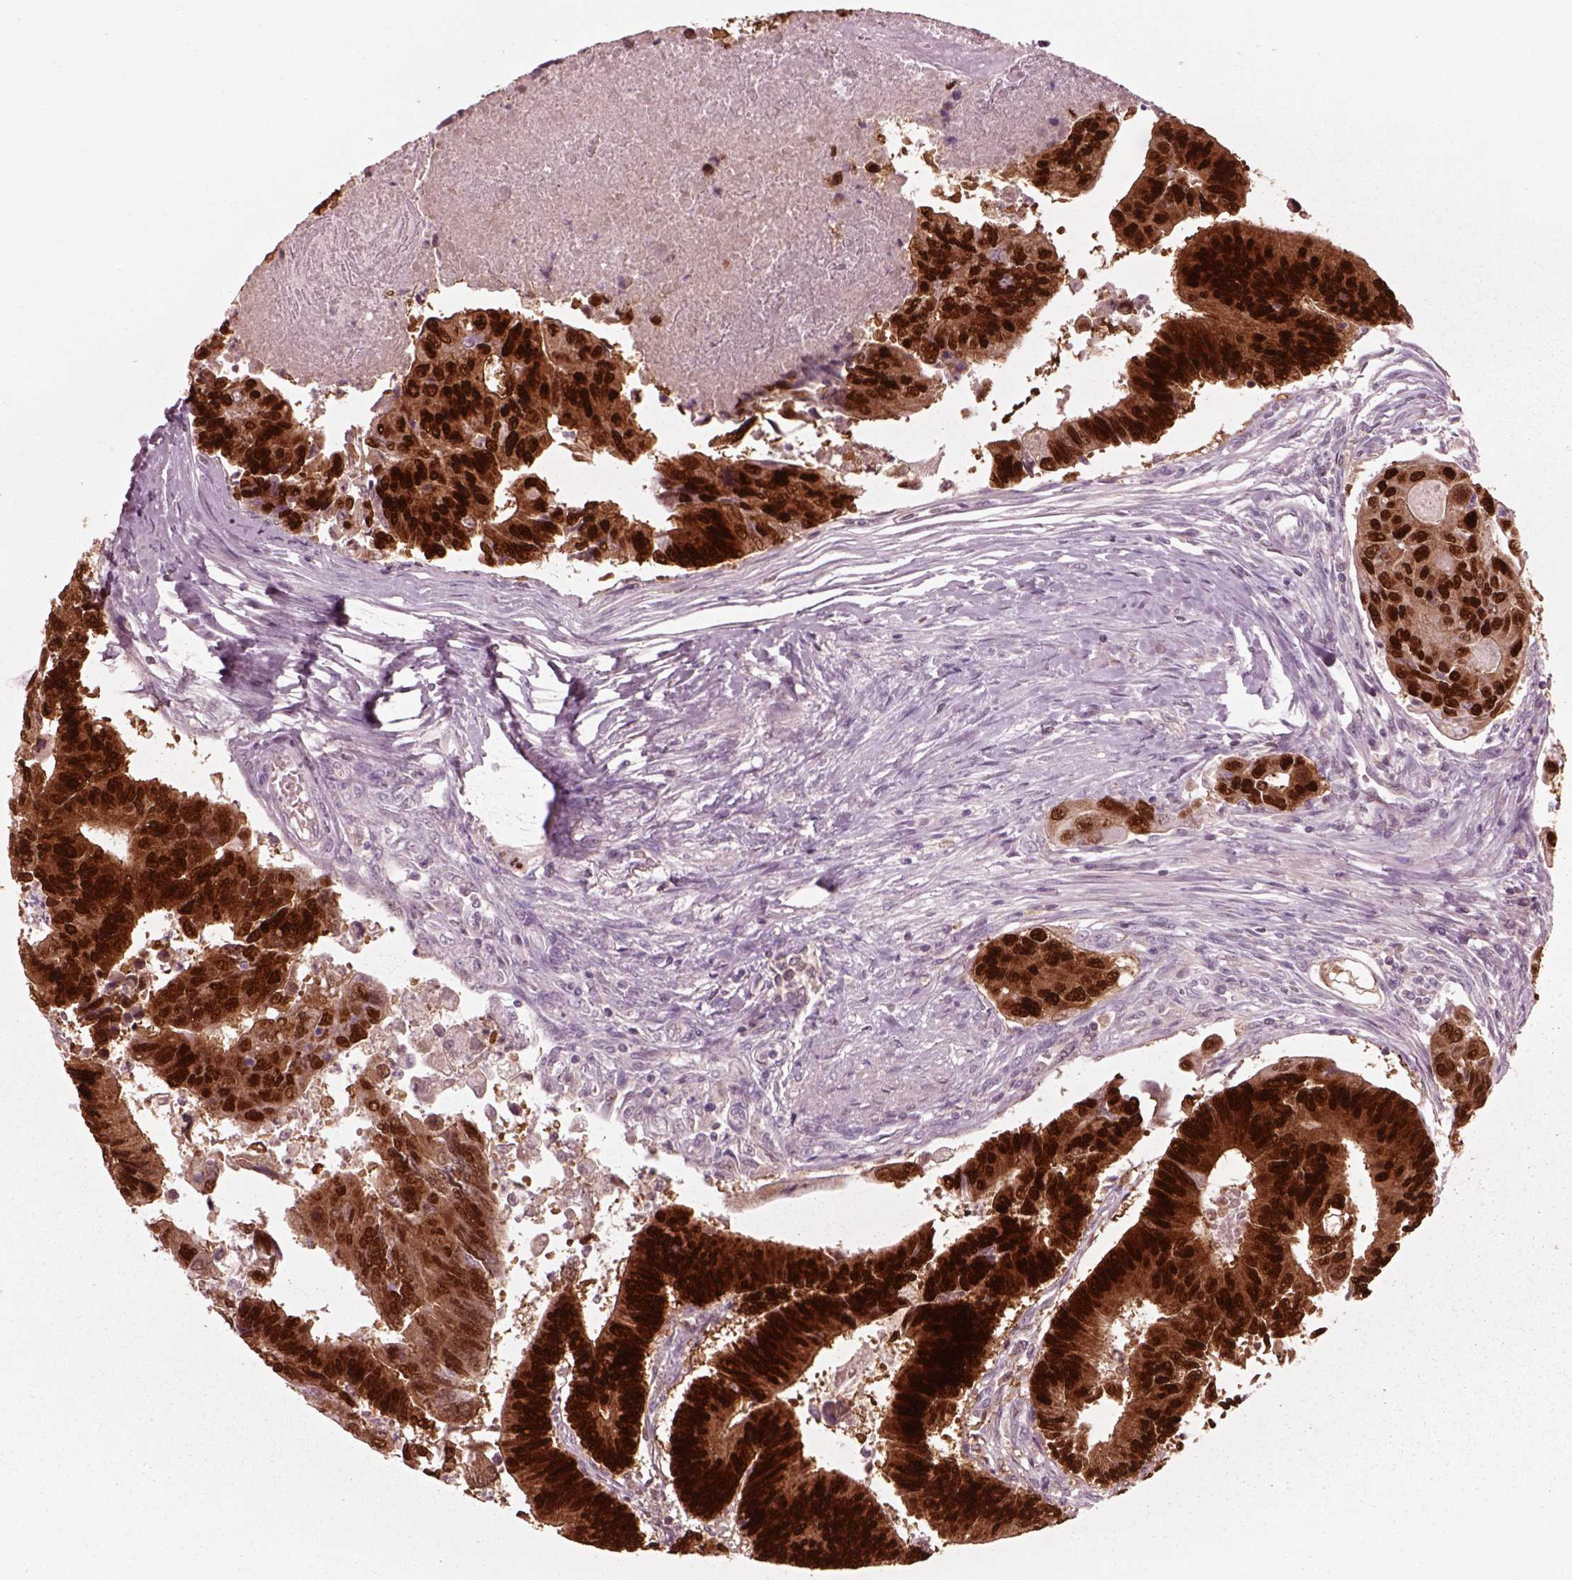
{"staining": {"intensity": "strong", "quantity": ">75%", "location": "cytoplasmic/membranous,nuclear"}, "tissue": "colorectal cancer", "cell_type": "Tumor cells", "image_type": "cancer", "snomed": [{"axis": "morphology", "description": "Adenocarcinoma, NOS"}, {"axis": "topography", "description": "Colon"}], "caption": "About >75% of tumor cells in colorectal adenocarcinoma demonstrate strong cytoplasmic/membranous and nuclear protein expression as visualized by brown immunohistochemical staining.", "gene": "SOX9", "patient": {"sex": "female", "age": 67}}